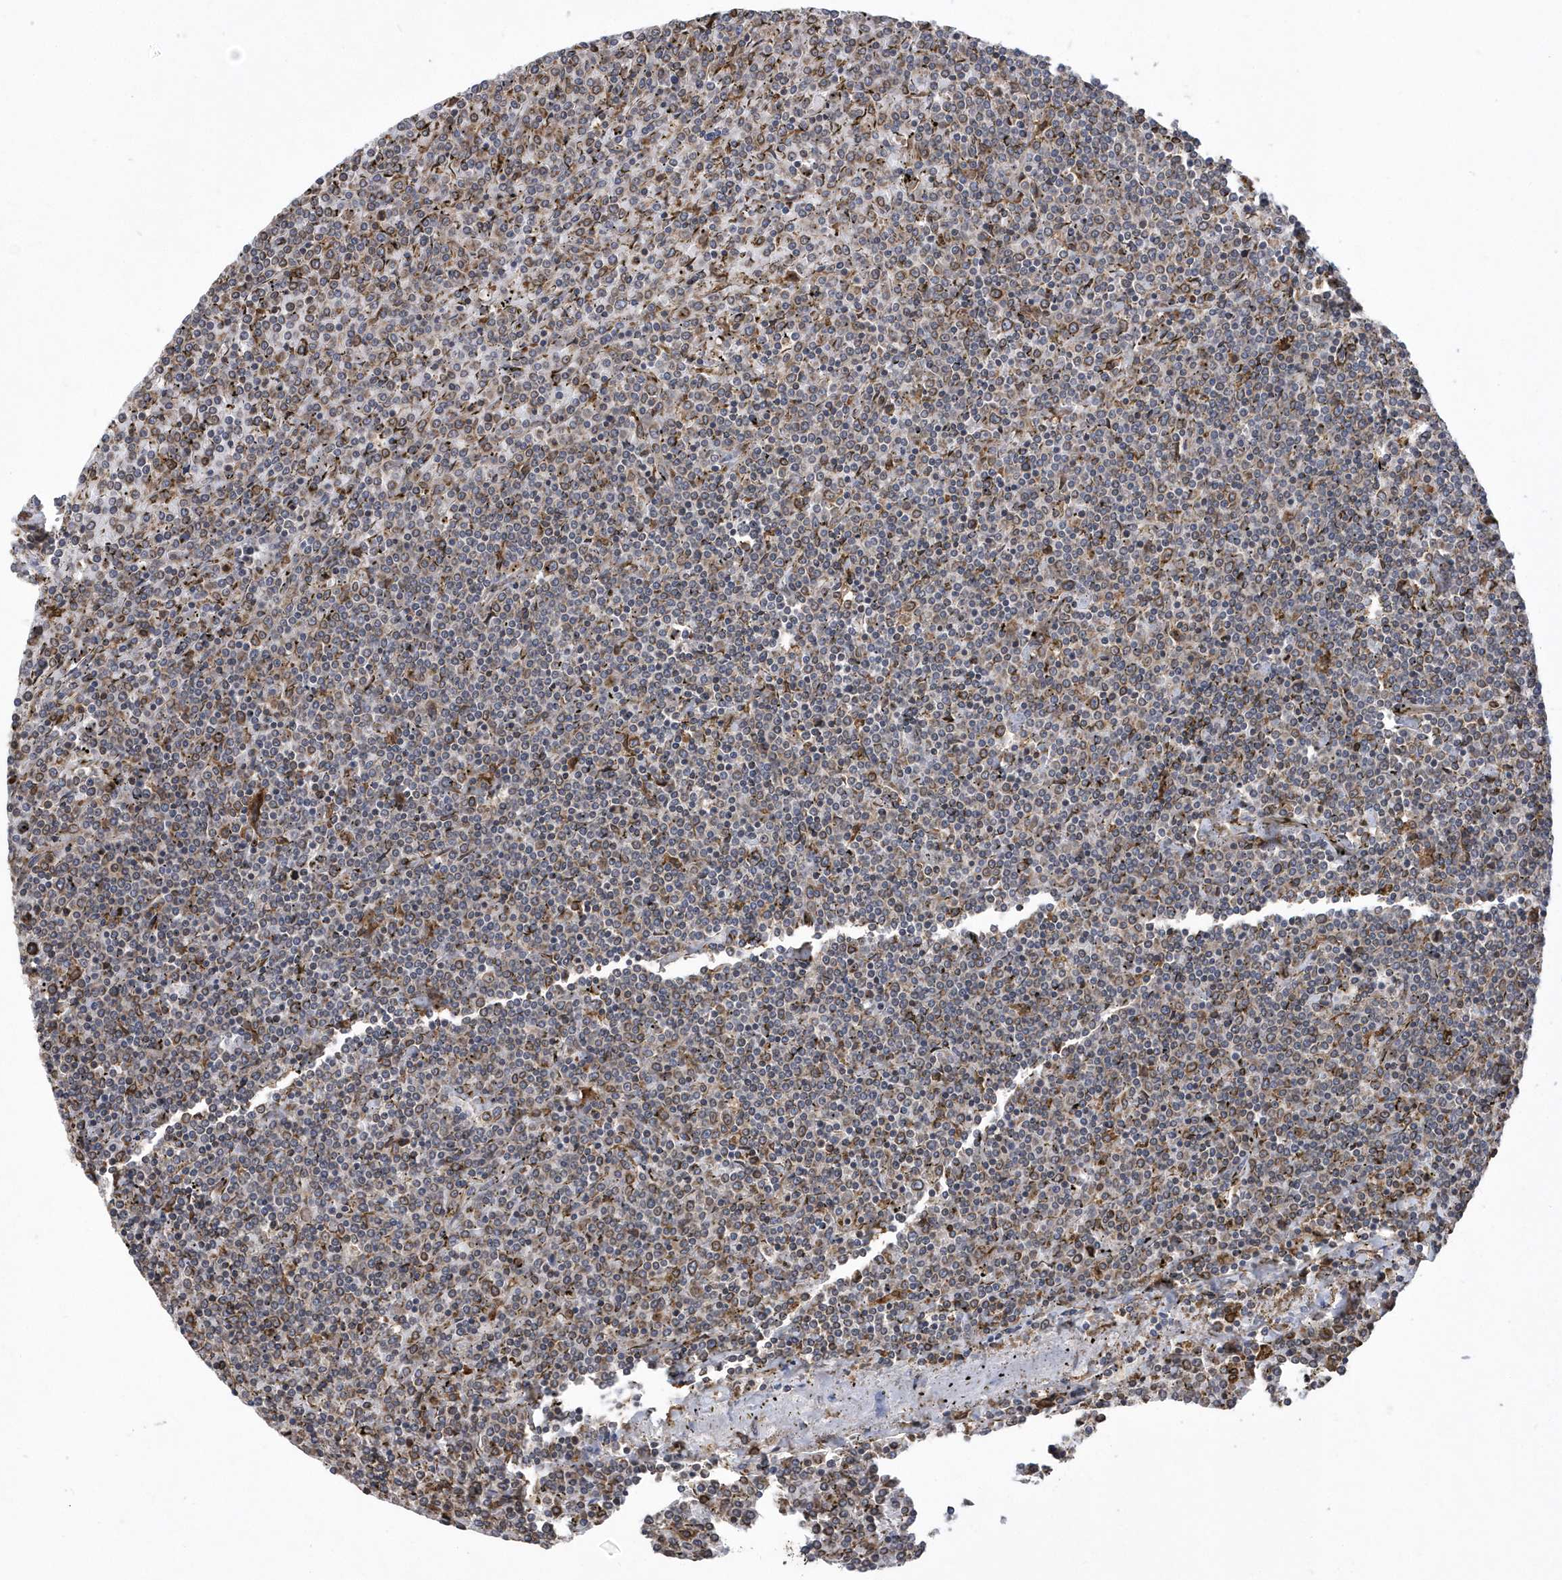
{"staining": {"intensity": "weak", "quantity": "25%-75%", "location": "cytoplasmic/membranous"}, "tissue": "lymphoma", "cell_type": "Tumor cells", "image_type": "cancer", "snomed": [{"axis": "morphology", "description": "Malignant lymphoma, non-Hodgkin's type, Low grade"}, {"axis": "topography", "description": "Spleen"}], "caption": "A brown stain highlights weak cytoplasmic/membranous expression of a protein in human low-grade malignant lymphoma, non-Hodgkin's type tumor cells.", "gene": "VAMP7", "patient": {"sex": "female", "age": 19}}